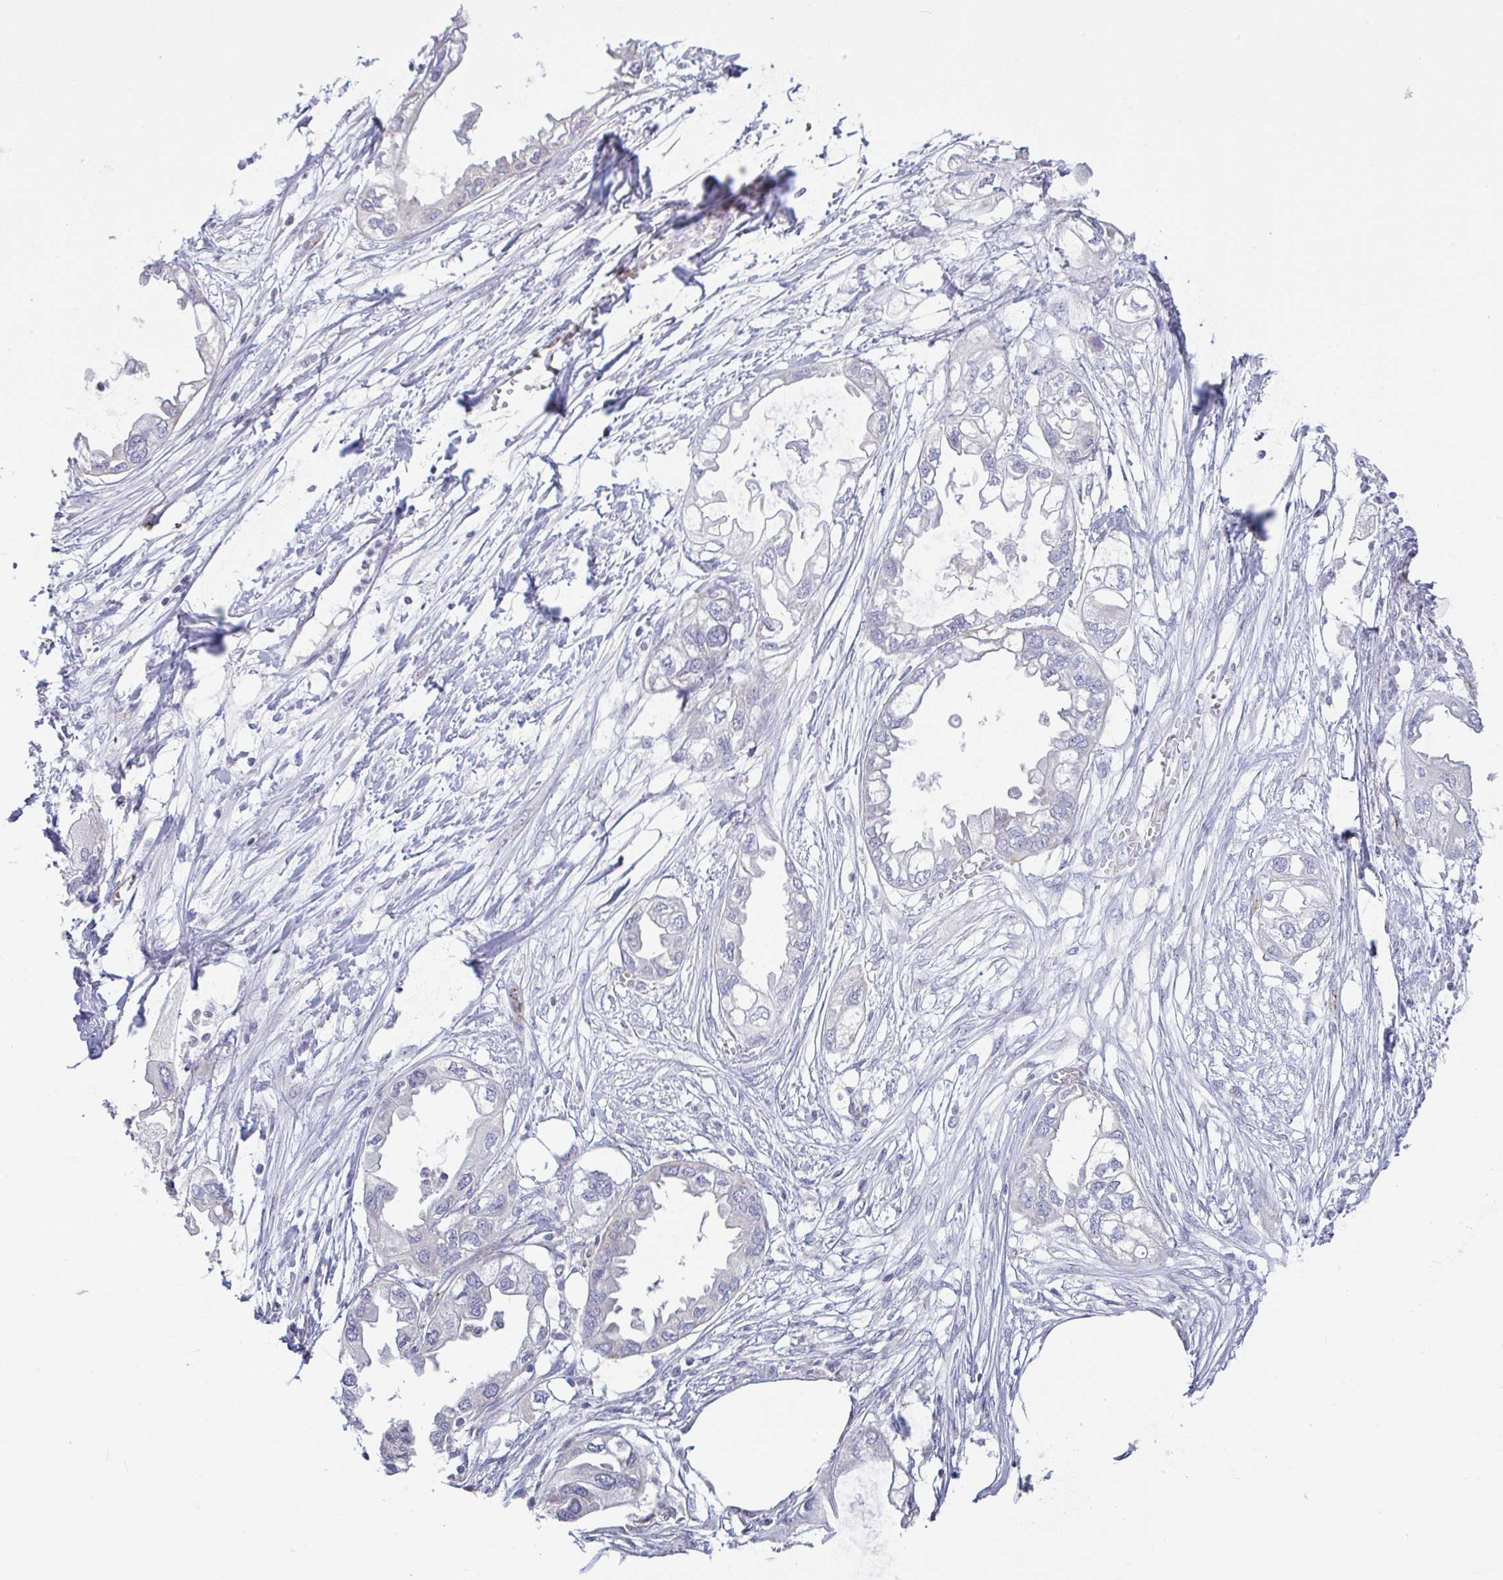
{"staining": {"intensity": "negative", "quantity": "none", "location": "none"}, "tissue": "endometrial cancer", "cell_type": "Tumor cells", "image_type": "cancer", "snomed": [{"axis": "morphology", "description": "Adenocarcinoma, NOS"}, {"axis": "morphology", "description": "Adenocarcinoma, metastatic, NOS"}, {"axis": "topography", "description": "Adipose tissue"}, {"axis": "topography", "description": "Endometrium"}], "caption": "IHC photomicrograph of neoplastic tissue: endometrial cancer (metastatic adenocarcinoma) stained with DAB (3,3'-diaminobenzidine) shows no significant protein staining in tumor cells.", "gene": "PLCD4", "patient": {"sex": "female", "age": 67}}